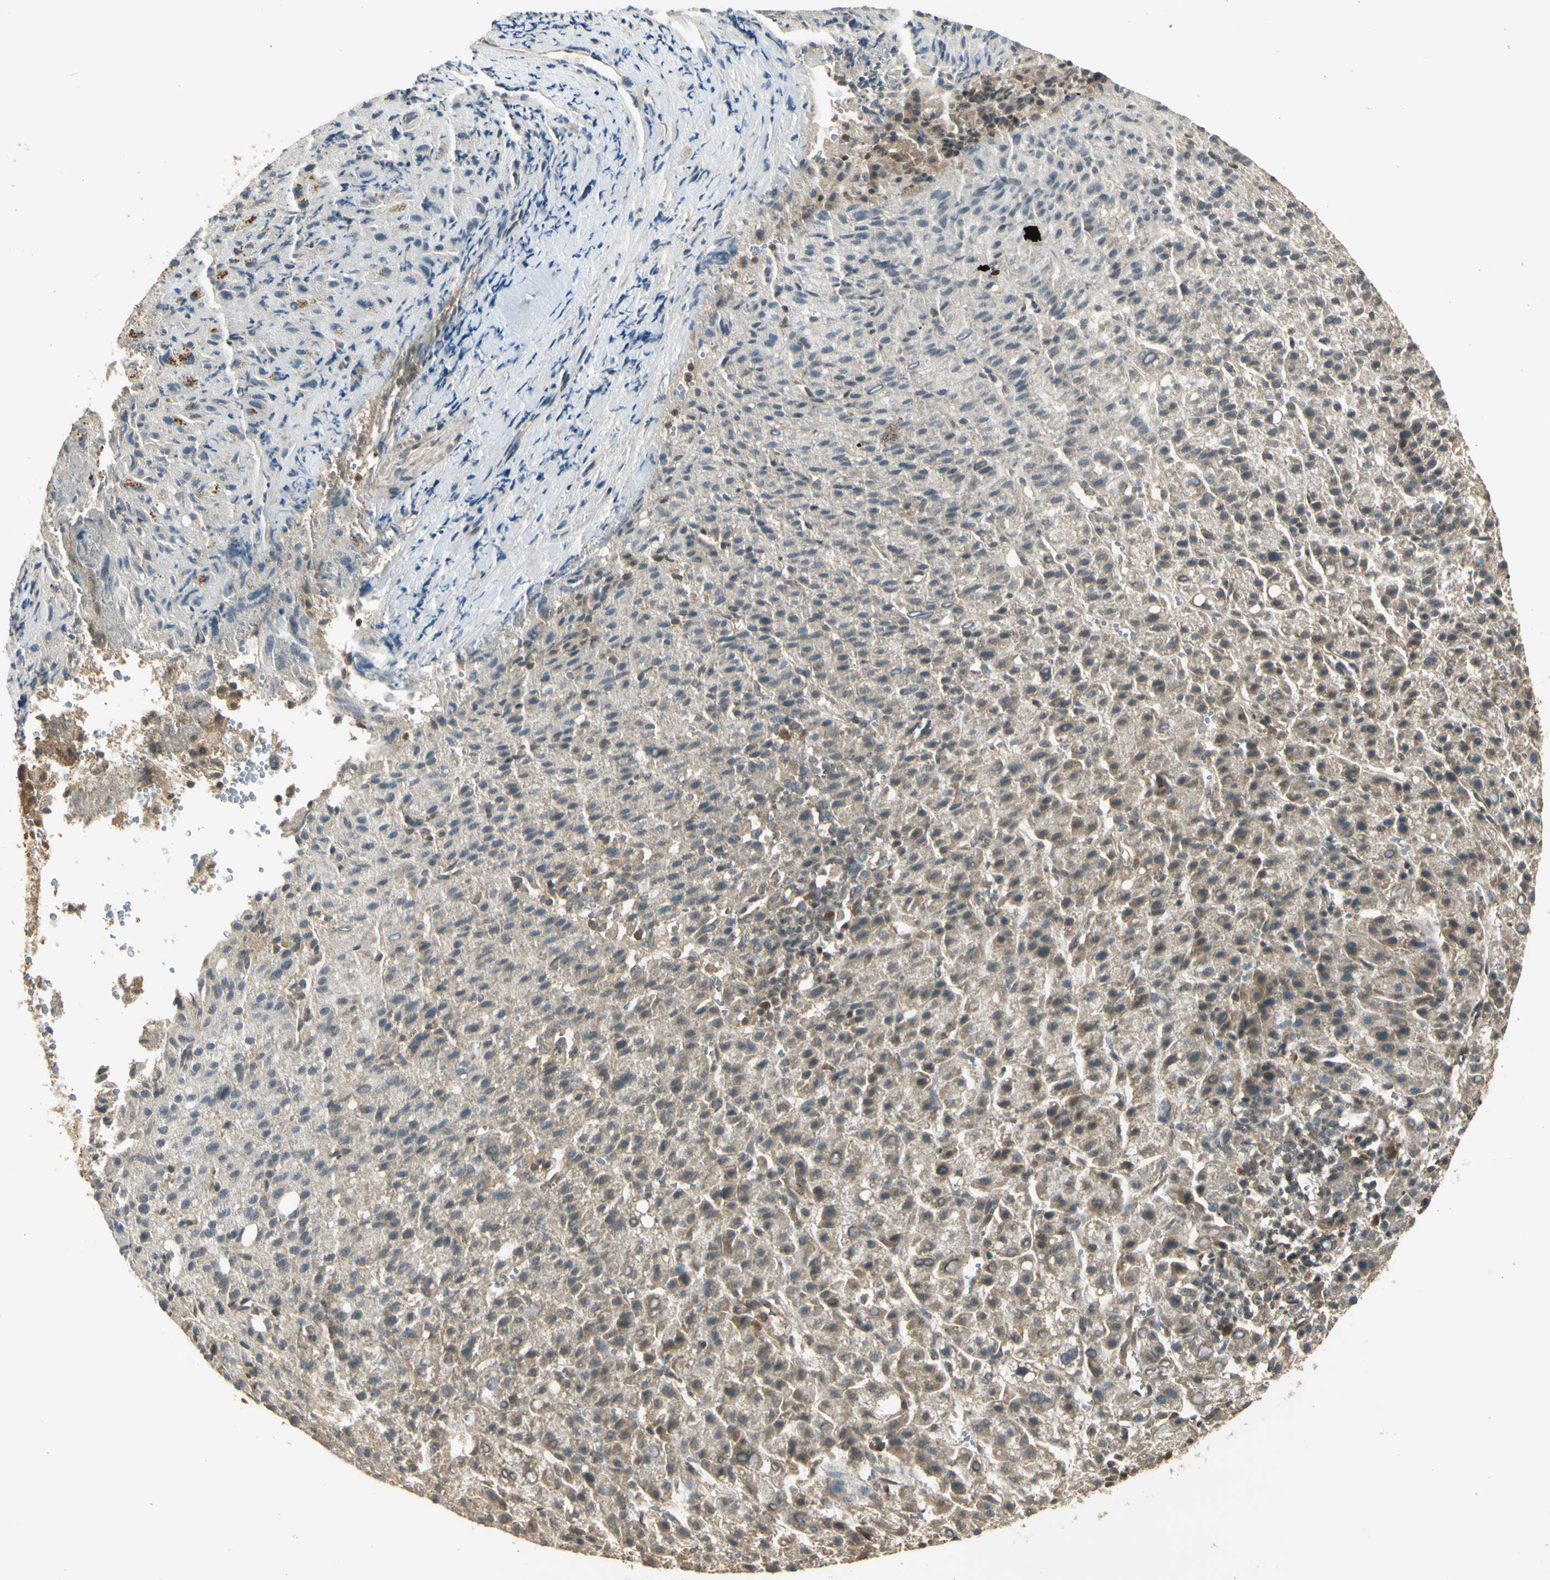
{"staining": {"intensity": "weak", "quantity": "25%-75%", "location": "nuclear"}, "tissue": "liver cancer", "cell_type": "Tumor cells", "image_type": "cancer", "snomed": [{"axis": "morphology", "description": "Carcinoma, Hepatocellular, NOS"}, {"axis": "topography", "description": "Liver"}], "caption": "This micrograph displays immunohistochemistry staining of human liver cancer, with low weak nuclear positivity in approximately 25%-75% of tumor cells.", "gene": "GMEB2", "patient": {"sex": "female", "age": 58}}